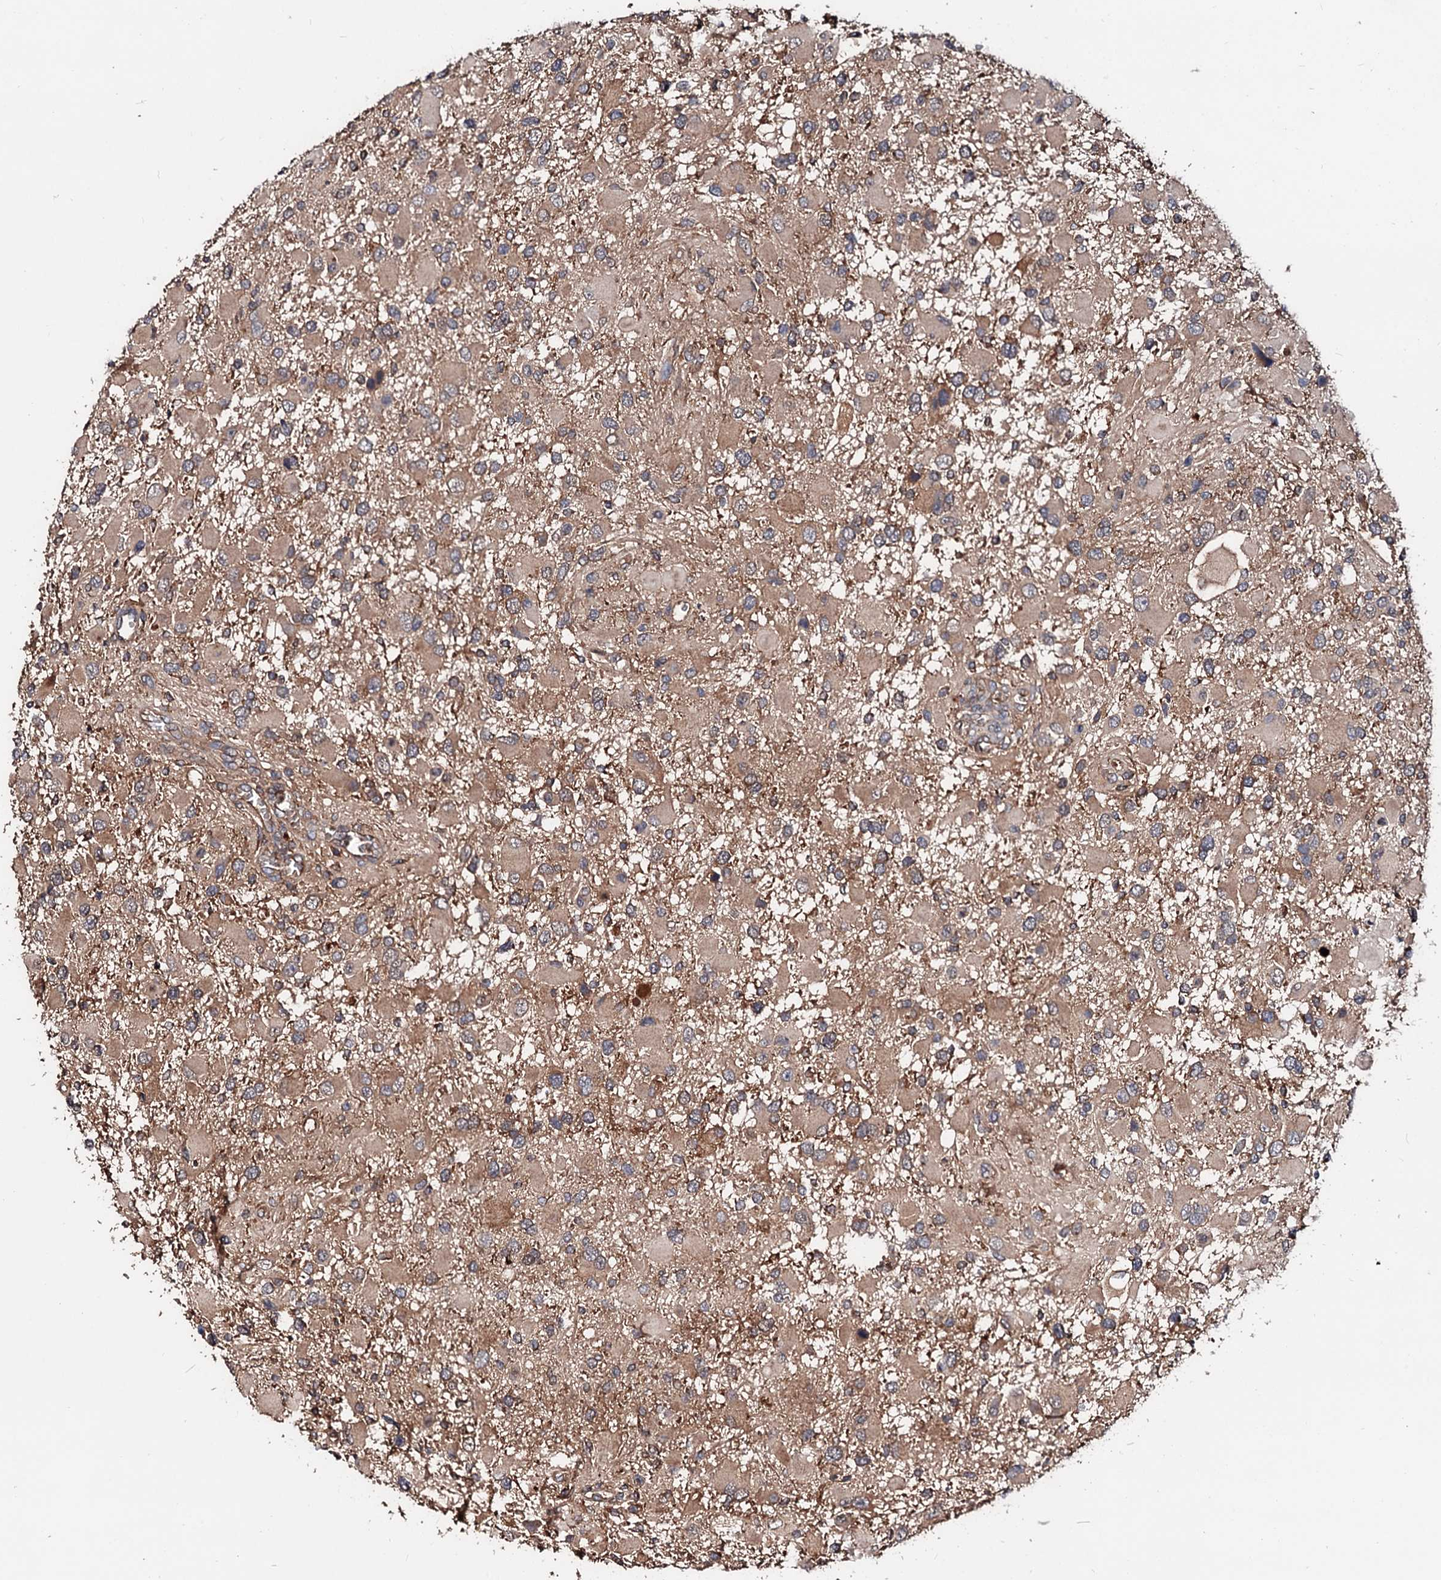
{"staining": {"intensity": "moderate", "quantity": ">75%", "location": "cytoplasmic/membranous"}, "tissue": "glioma", "cell_type": "Tumor cells", "image_type": "cancer", "snomed": [{"axis": "morphology", "description": "Glioma, malignant, High grade"}, {"axis": "topography", "description": "Brain"}], "caption": "Immunohistochemistry (IHC) of human malignant glioma (high-grade) reveals medium levels of moderate cytoplasmic/membranous positivity in approximately >75% of tumor cells.", "gene": "EXTL1", "patient": {"sex": "male", "age": 53}}